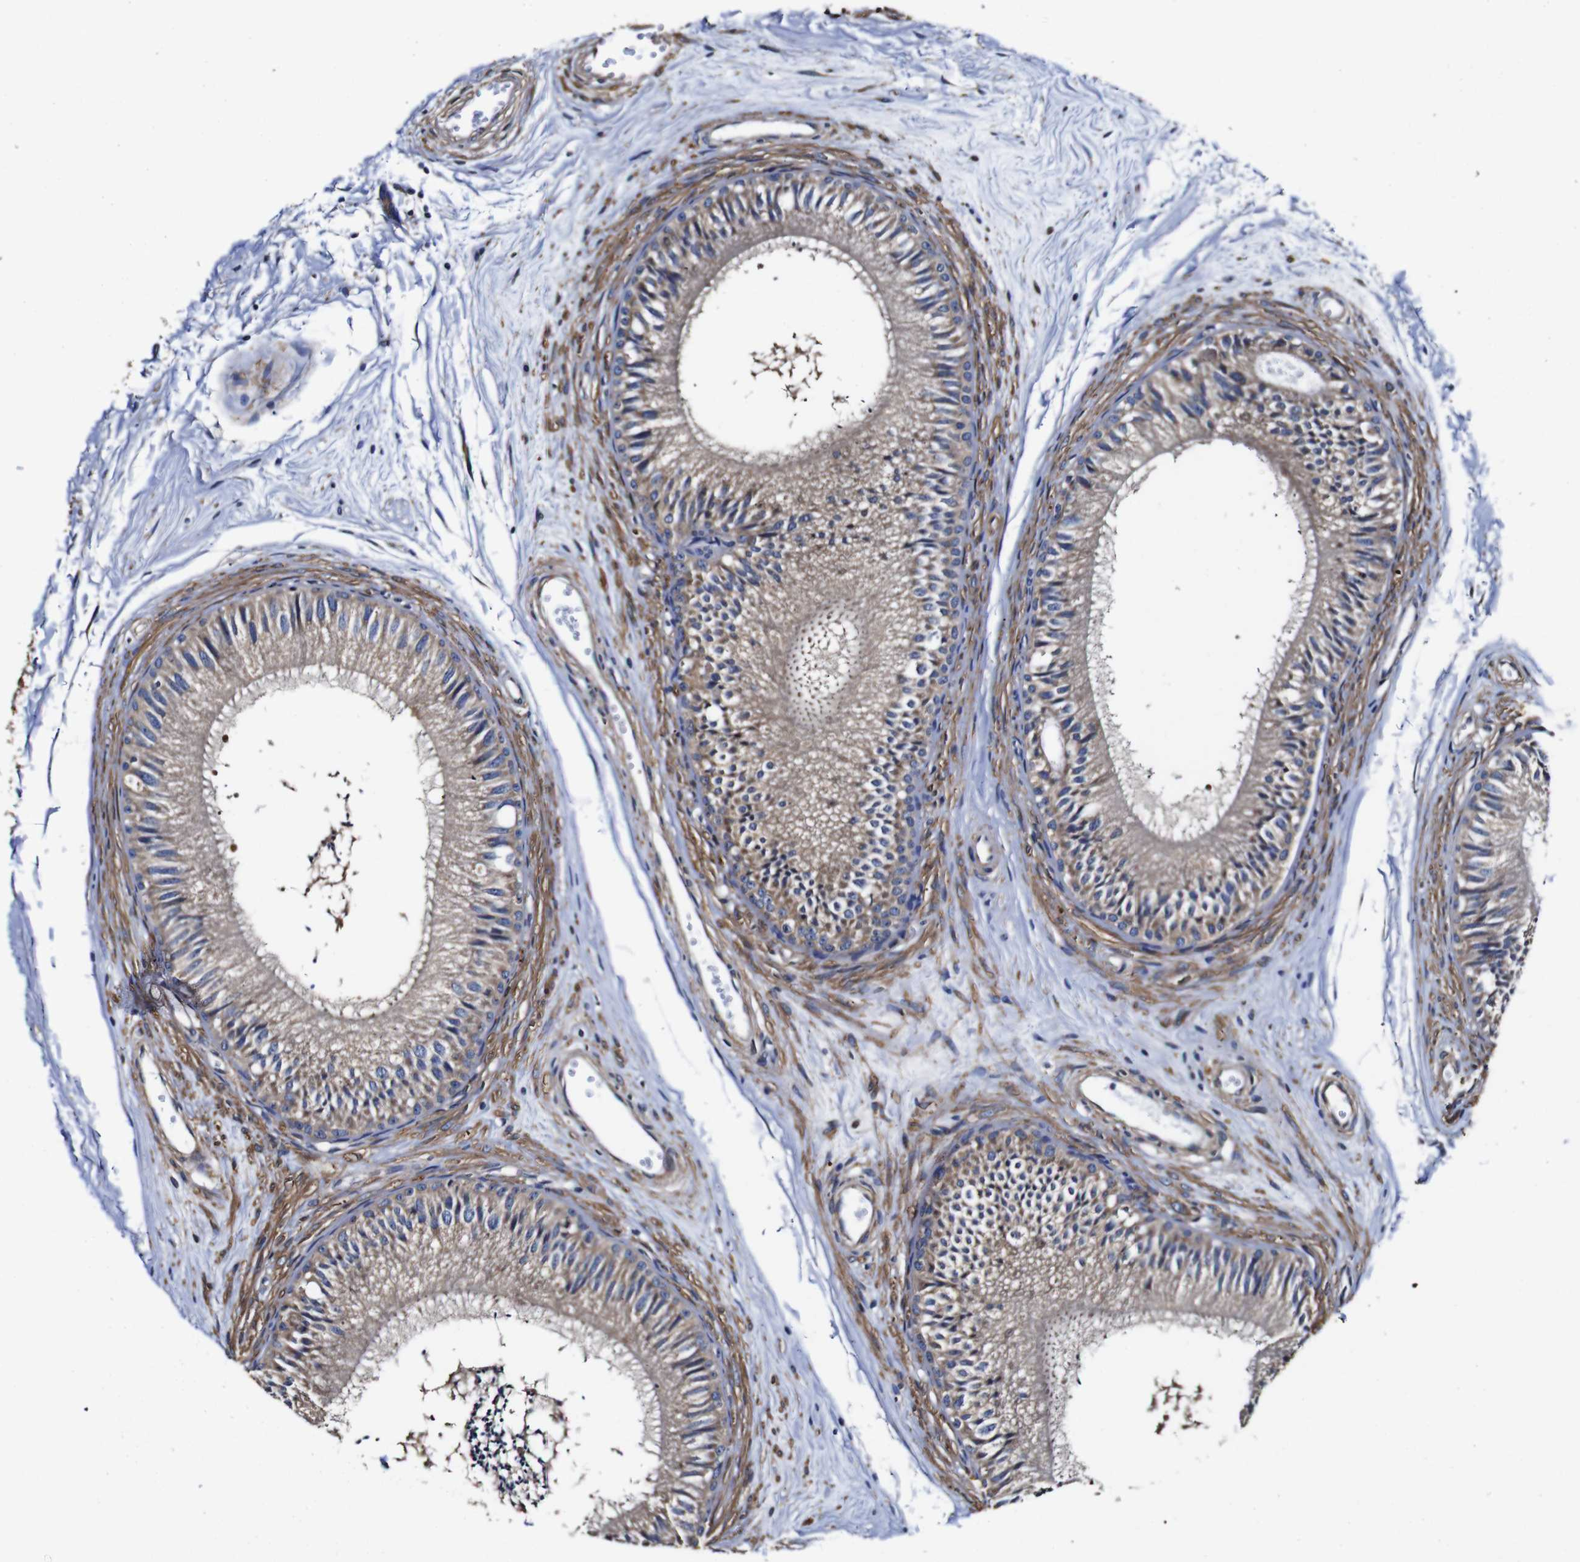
{"staining": {"intensity": "weak", "quantity": ">75%", "location": "cytoplasmic/membranous"}, "tissue": "epididymis", "cell_type": "Glandular cells", "image_type": "normal", "snomed": [{"axis": "morphology", "description": "Normal tissue, NOS"}, {"axis": "topography", "description": "Epididymis"}], "caption": "Weak cytoplasmic/membranous staining for a protein is appreciated in about >75% of glandular cells of normal epididymis using IHC.", "gene": "PDCD6IP", "patient": {"sex": "male", "age": 56}}